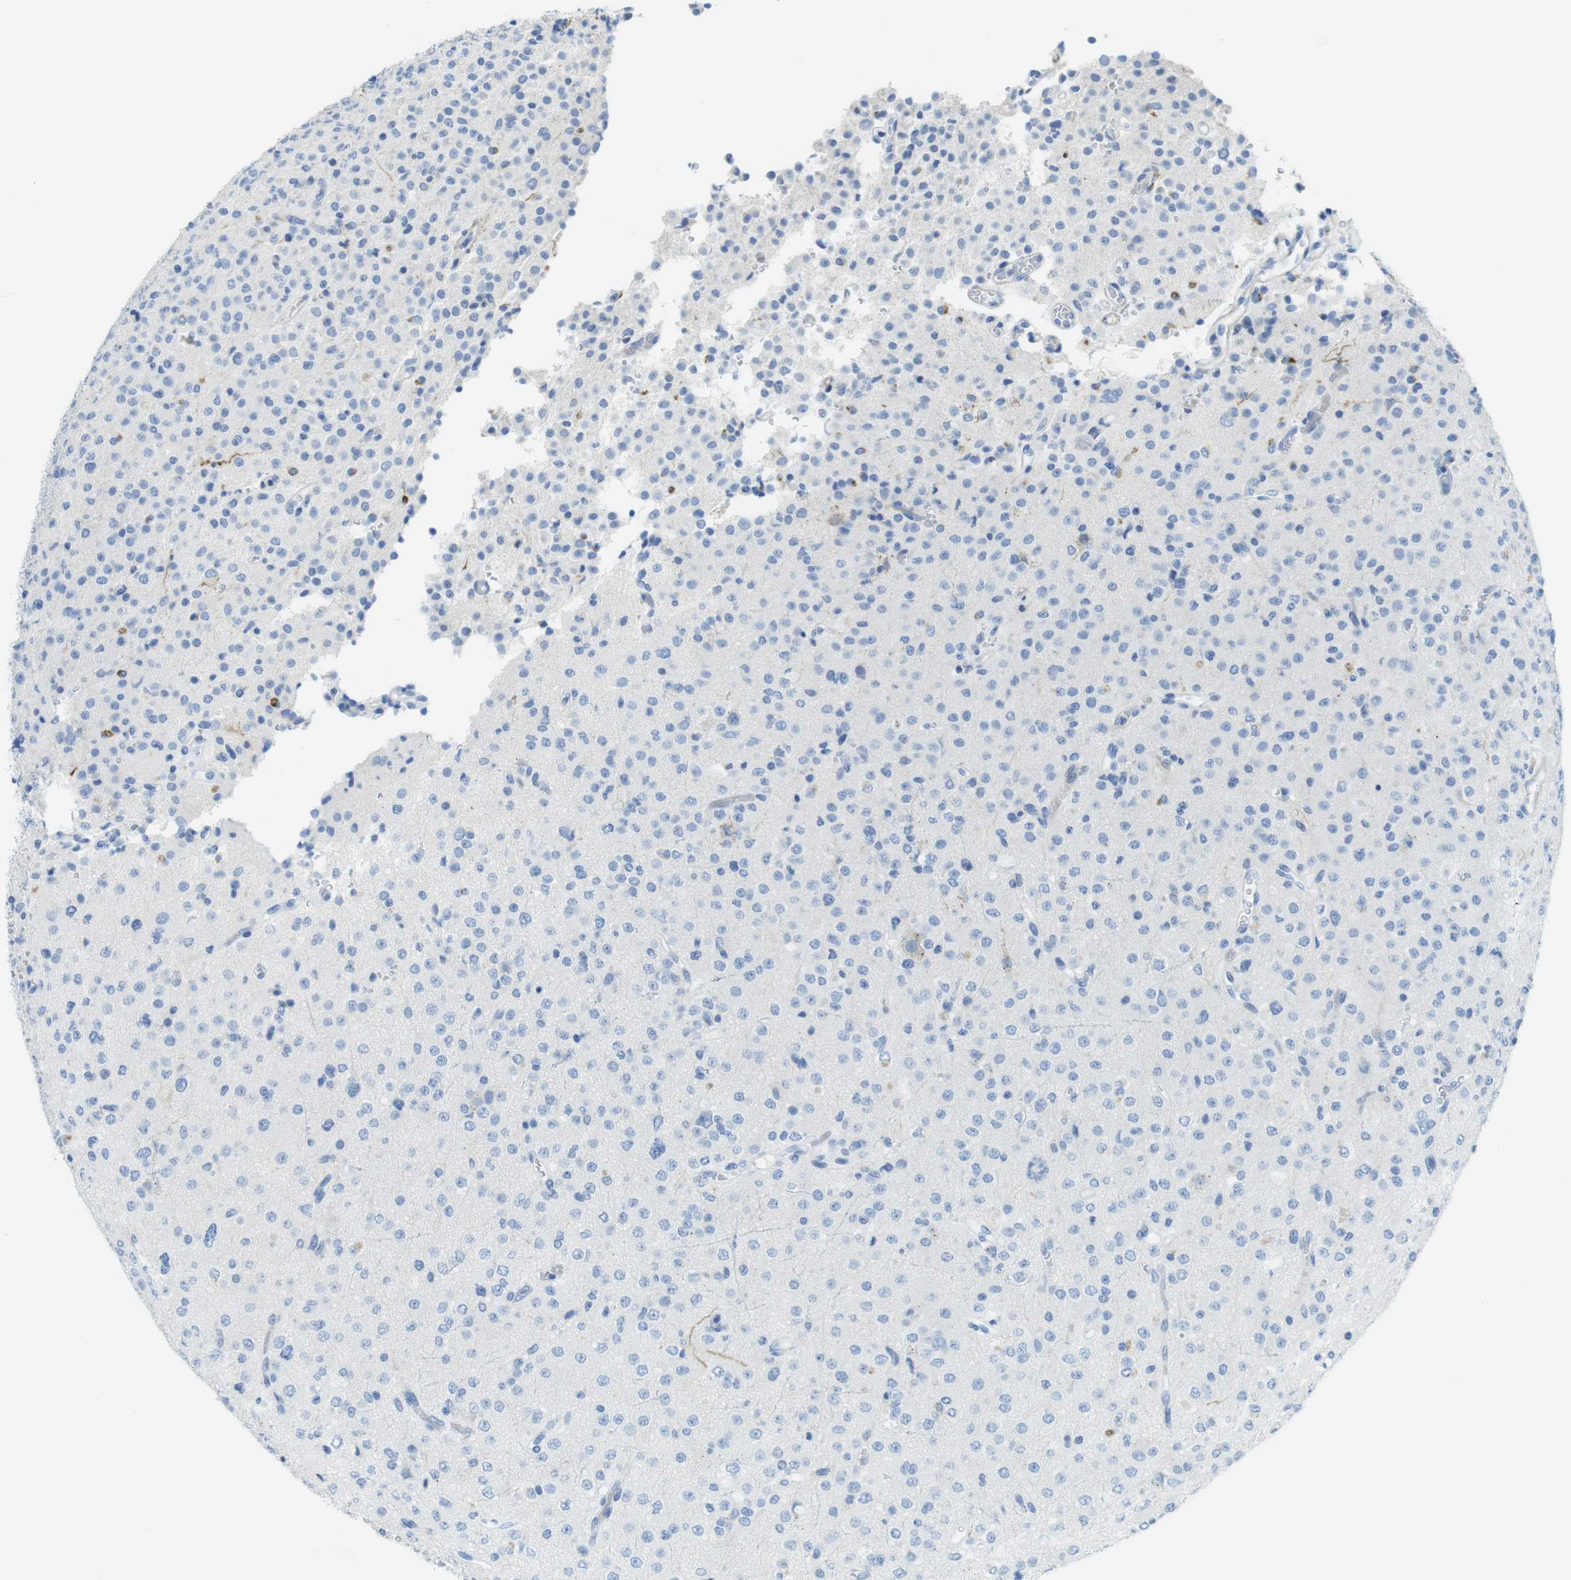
{"staining": {"intensity": "negative", "quantity": "none", "location": "none"}, "tissue": "glioma", "cell_type": "Tumor cells", "image_type": "cancer", "snomed": [{"axis": "morphology", "description": "Glioma, malignant, Low grade"}, {"axis": "topography", "description": "Brain"}], "caption": "IHC image of malignant low-grade glioma stained for a protein (brown), which displays no positivity in tumor cells.", "gene": "ASIC5", "patient": {"sex": "male", "age": 38}}